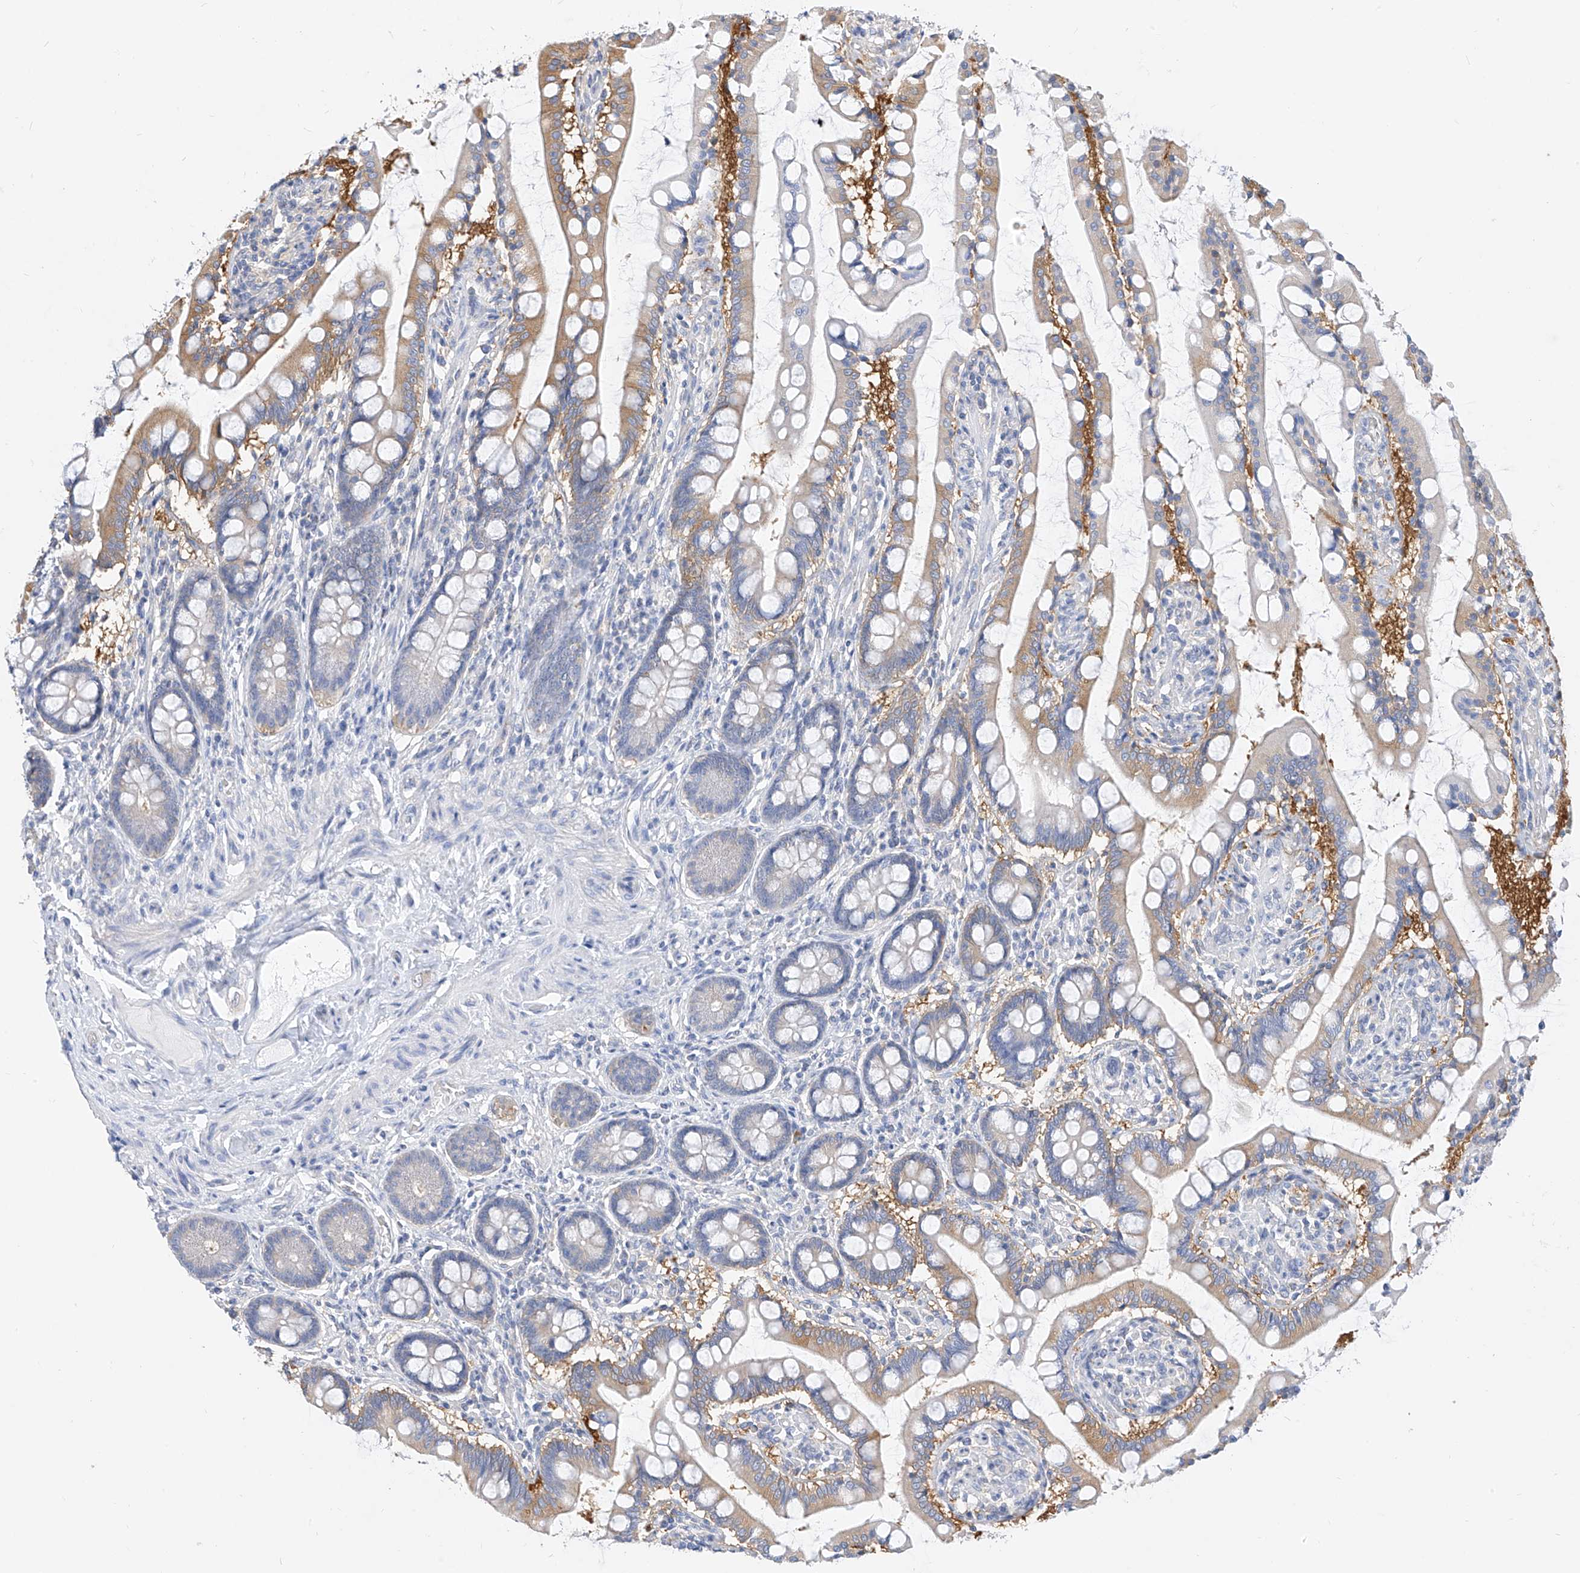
{"staining": {"intensity": "moderate", "quantity": "25%-75%", "location": "cytoplasmic/membranous"}, "tissue": "small intestine", "cell_type": "Glandular cells", "image_type": "normal", "snomed": [{"axis": "morphology", "description": "Normal tissue, NOS"}, {"axis": "topography", "description": "Small intestine"}], "caption": "A histopathology image of small intestine stained for a protein displays moderate cytoplasmic/membranous brown staining in glandular cells.", "gene": "ZZEF1", "patient": {"sex": "male", "age": 52}}